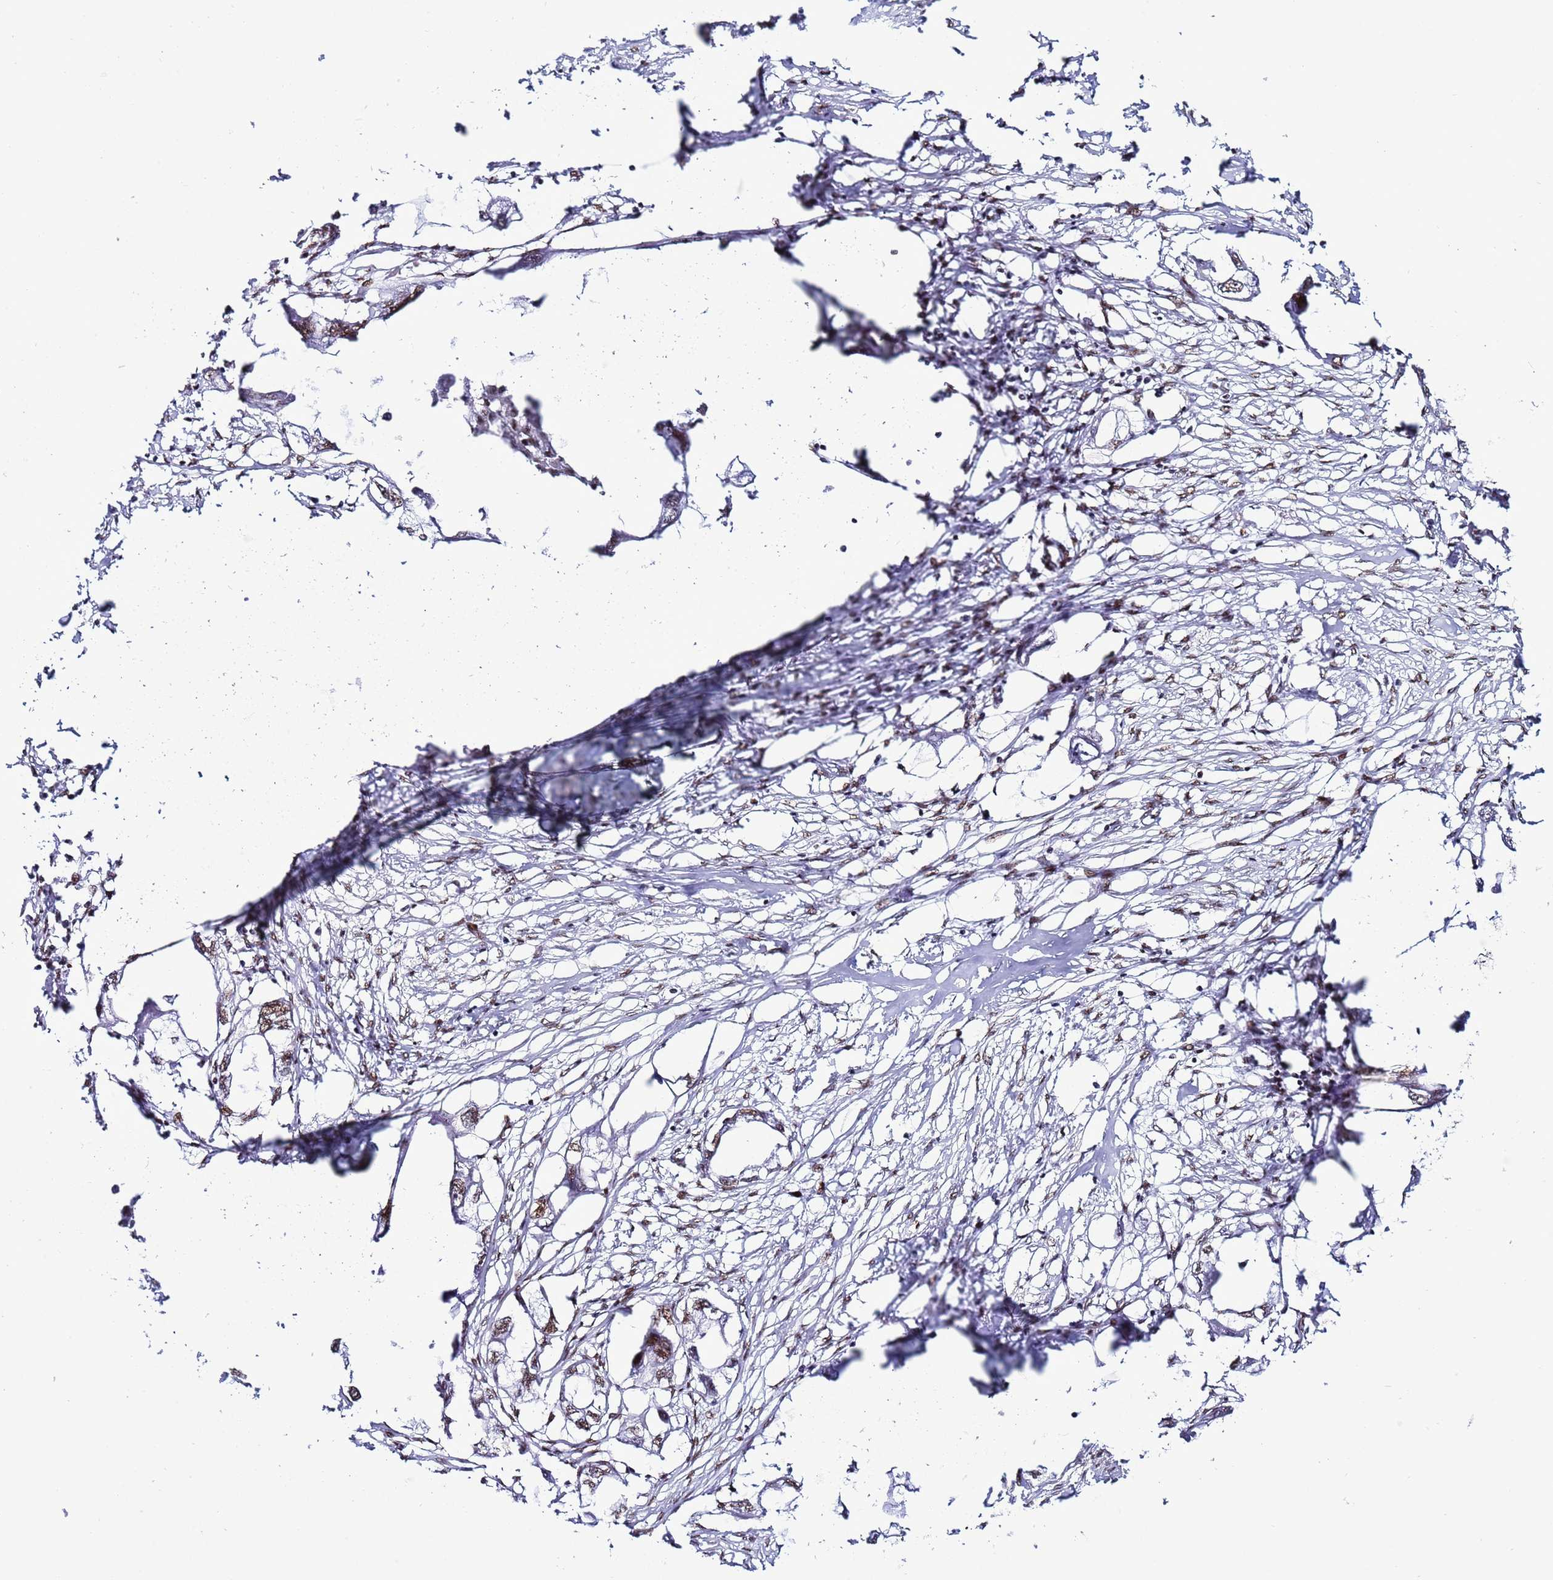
{"staining": {"intensity": "weak", "quantity": ">75%", "location": "nuclear"}, "tissue": "endometrial cancer", "cell_type": "Tumor cells", "image_type": "cancer", "snomed": [{"axis": "morphology", "description": "Adenocarcinoma, NOS"}, {"axis": "morphology", "description": "Adenocarcinoma, metastatic, NOS"}, {"axis": "topography", "description": "Adipose tissue"}, {"axis": "topography", "description": "Endometrium"}], "caption": "High-magnification brightfield microscopy of endometrial cancer (adenocarcinoma) stained with DAB (3,3'-diaminobenzidine) (brown) and counterstained with hematoxylin (blue). tumor cells exhibit weak nuclear staining is appreciated in approximately>75% of cells. Using DAB (brown) and hematoxylin (blue) stains, captured at high magnification using brightfield microscopy.", "gene": "RALY", "patient": {"sex": "female", "age": 67}}